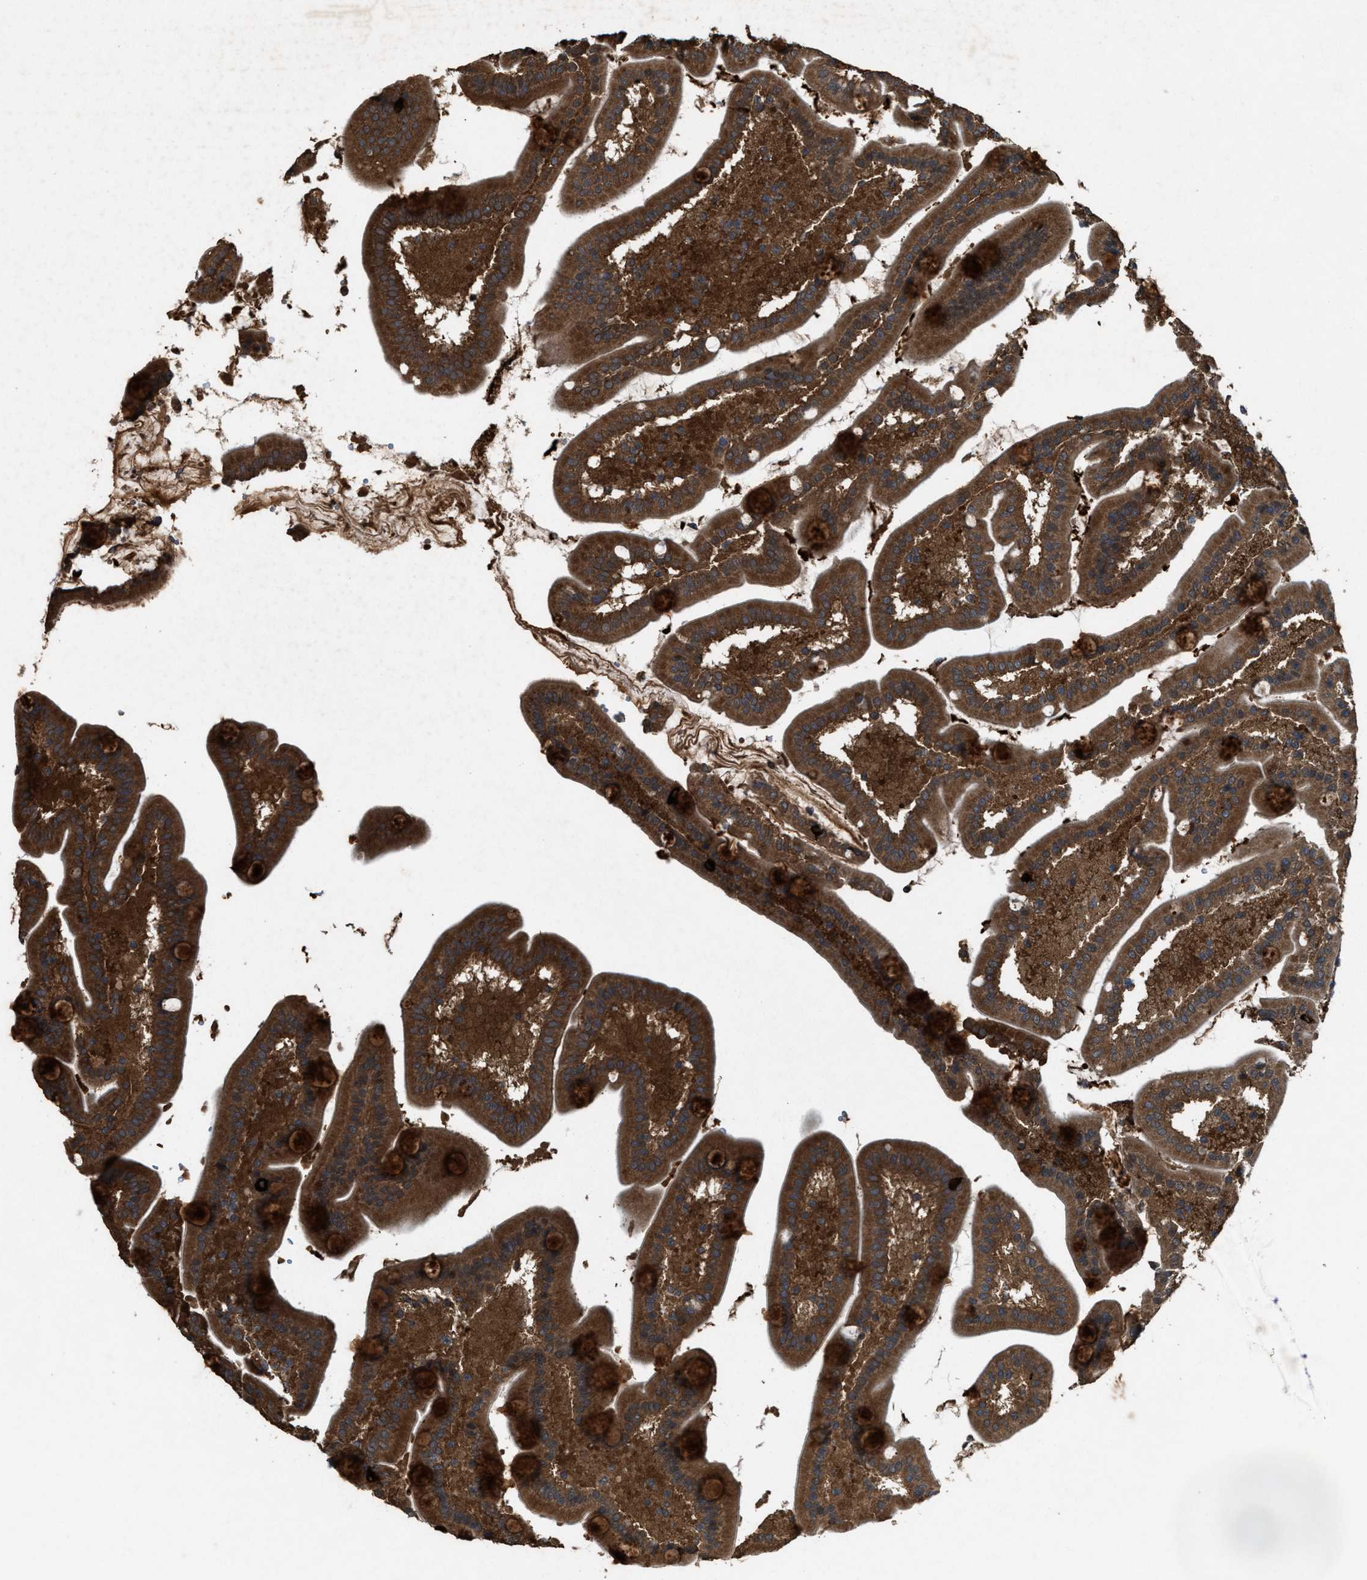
{"staining": {"intensity": "strong", "quantity": ">75%", "location": "cytoplasmic/membranous"}, "tissue": "duodenum", "cell_type": "Glandular cells", "image_type": "normal", "snomed": [{"axis": "morphology", "description": "Normal tissue, NOS"}, {"axis": "topography", "description": "Duodenum"}], "caption": "Human duodenum stained with a brown dye exhibits strong cytoplasmic/membranous positive expression in approximately >75% of glandular cells.", "gene": "ARHGEF5", "patient": {"sex": "male", "age": 54}}